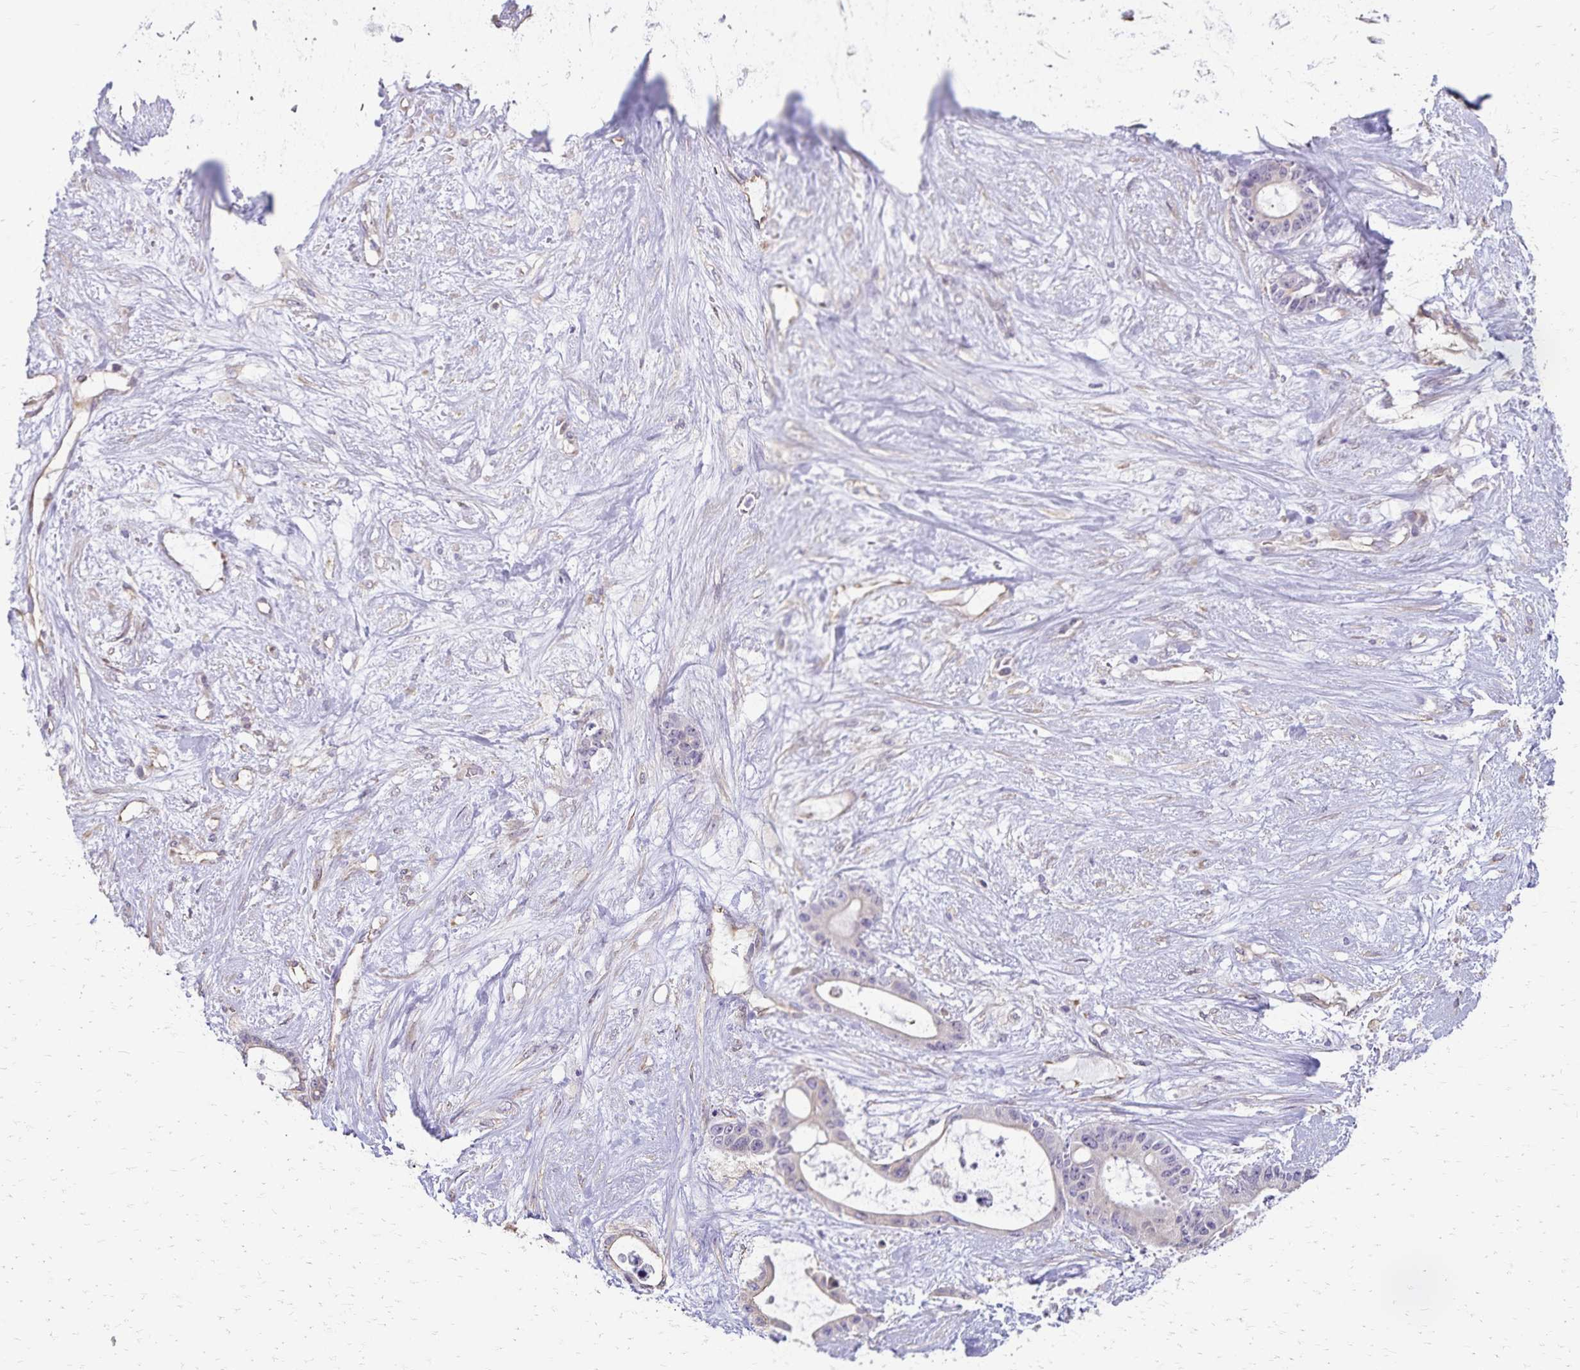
{"staining": {"intensity": "negative", "quantity": "none", "location": "none"}, "tissue": "liver cancer", "cell_type": "Tumor cells", "image_type": "cancer", "snomed": [{"axis": "morphology", "description": "Normal tissue, NOS"}, {"axis": "morphology", "description": "Cholangiocarcinoma"}, {"axis": "topography", "description": "Liver"}, {"axis": "topography", "description": "Peripheral nerve tissue"}], "caption": "A high-resolution micrograph shows IHC staining of liver cancer, which exhibits no significant expression in tumor cells. (DAB (3,3'-diaminobenzidine) immunohistochemistry (IHC), high magnification).", "gene": "KISS1", "patient": {"sex": "female", "age": 73}}